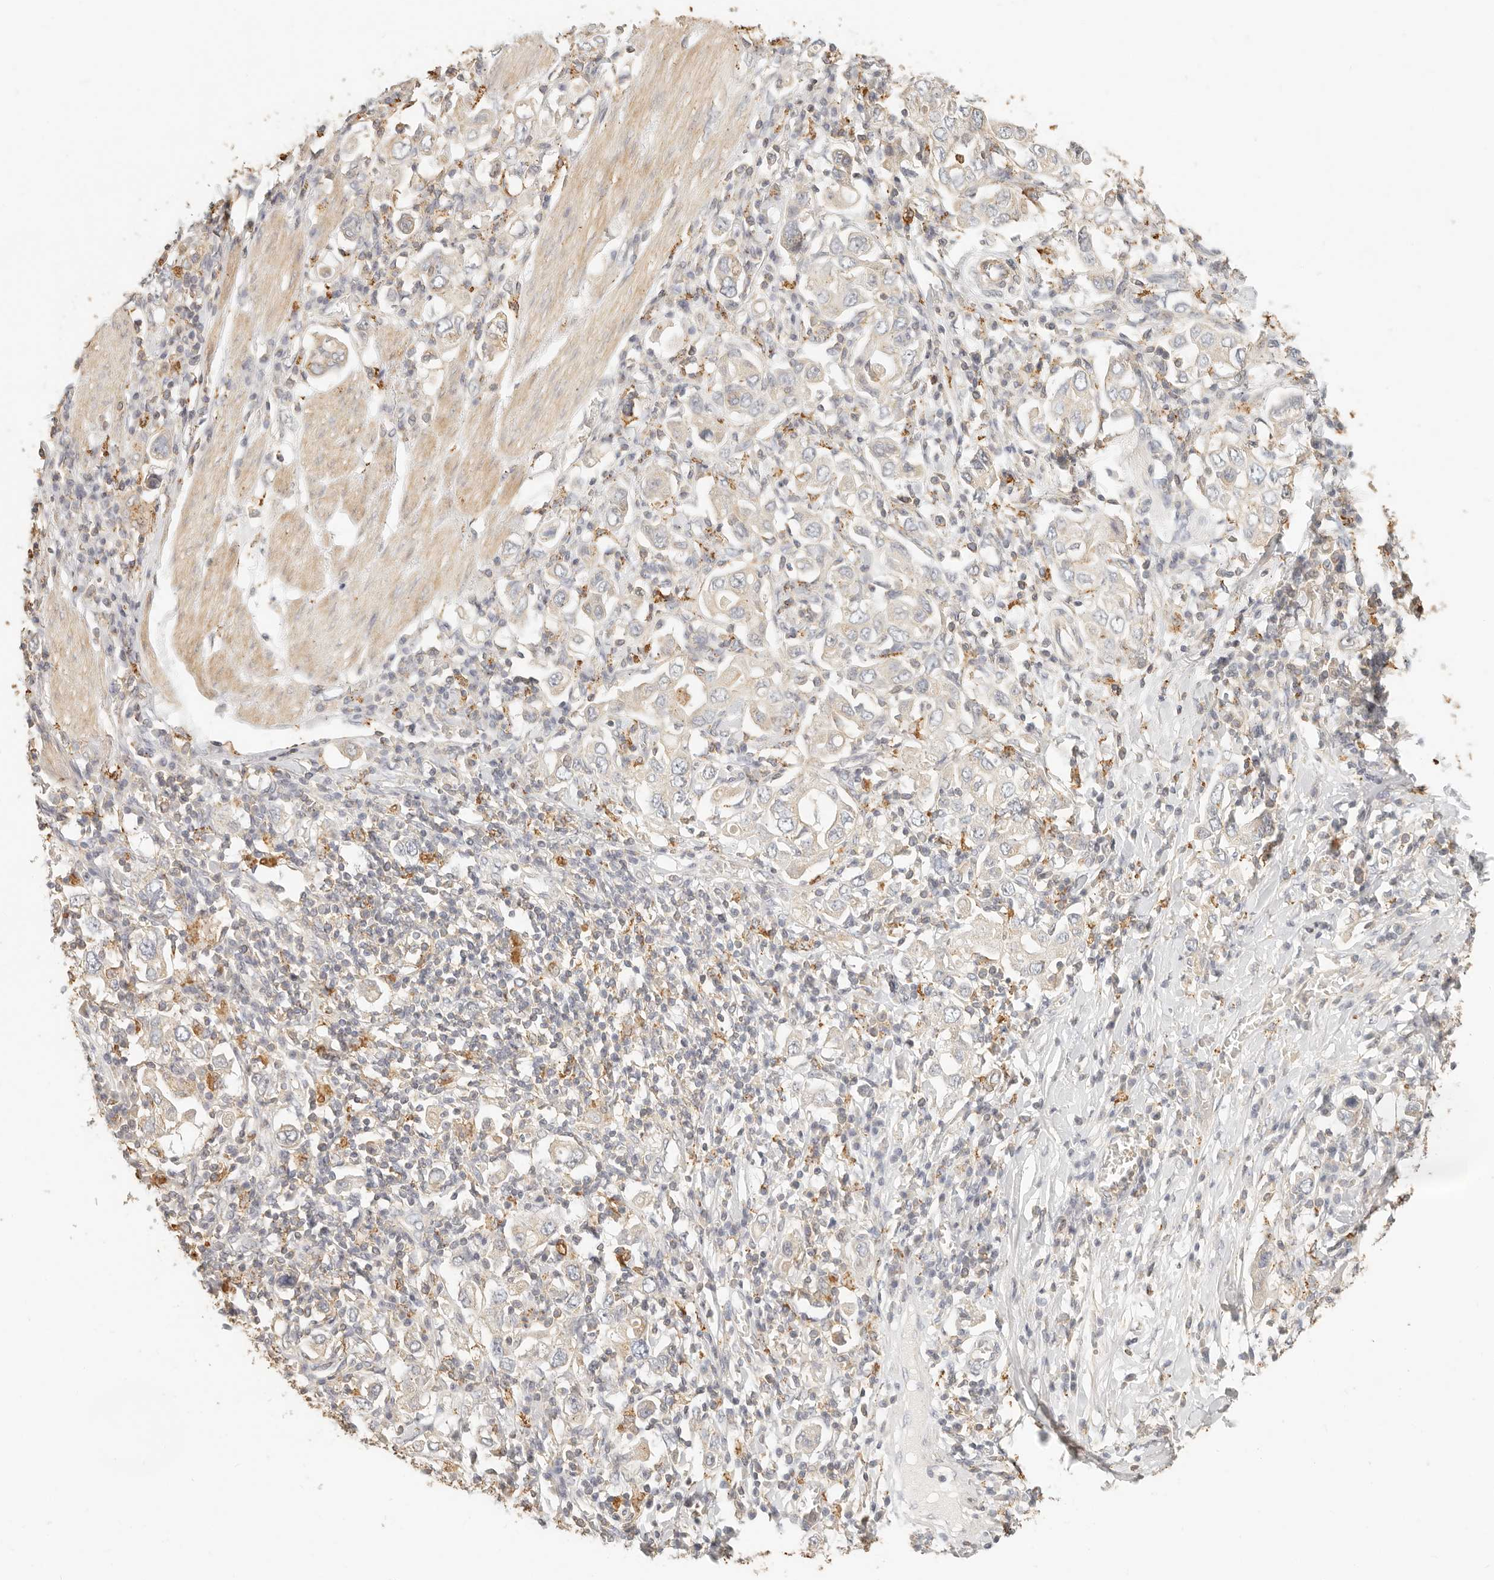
{"staining": {"intensity": "weak", "quantity": "<25%", "location": "cytoplasmic/membranous"}, "tissue": "stomach cancer", "cell_type": "Tumor cells", "image_type": "cancer", "snomed": [{"axis": "morphology", "description": "Adenocarcinoma, NOS"}, {"axis": "topography", "description": "Stomach, upper"}], "caption": "Immunohistochemical staining of adenocarcinoma (stomach) reveals no significant expression in tumor cells.", "gene": "CNMD", "patient": {"sex": "male", "age": 62}}